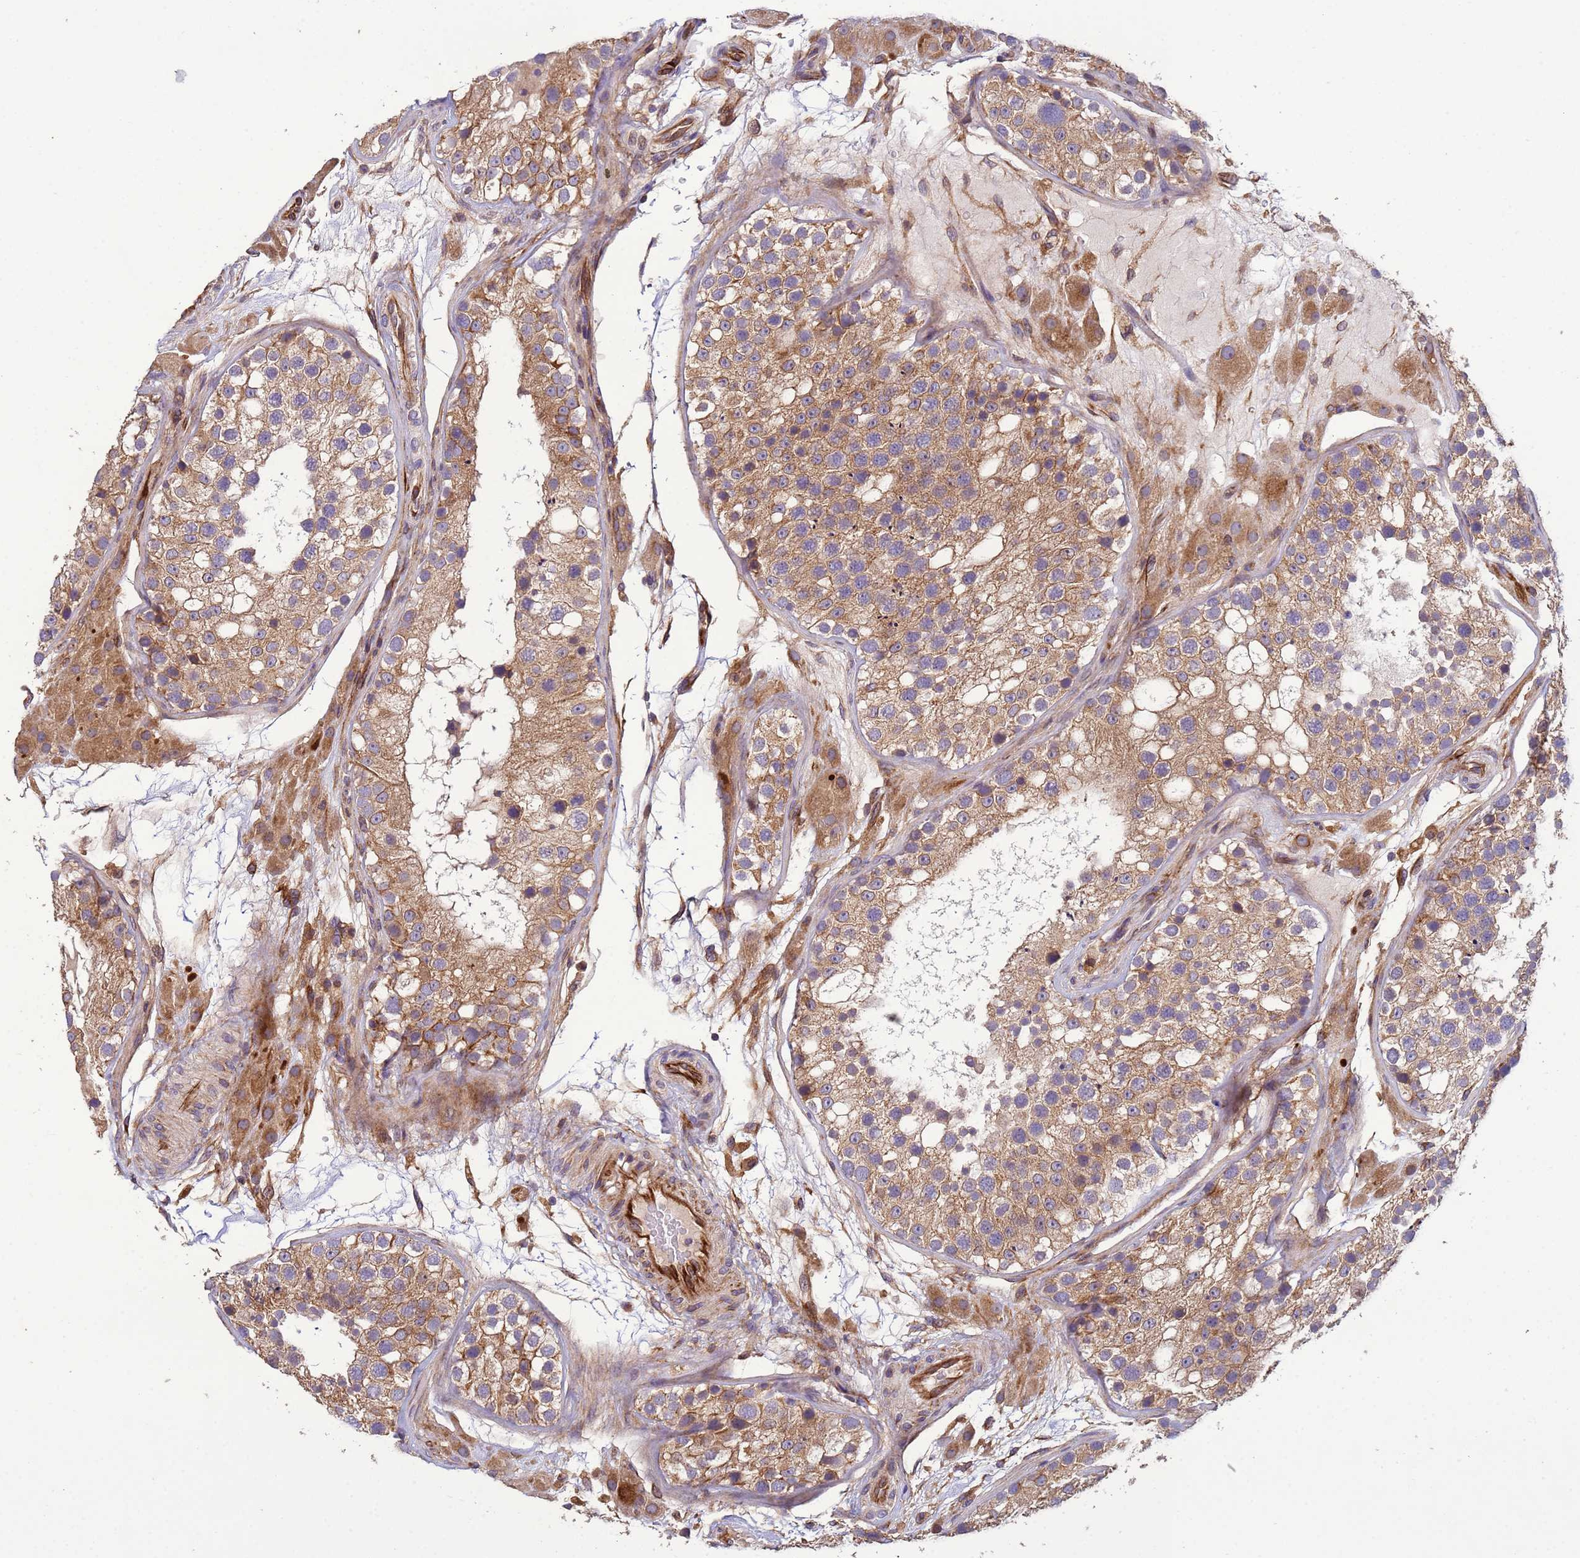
{"staining": {"intensity": "moderate", "quantity": ">75%", "location": "cytoplasmic/membranous"}, "tissue": "testis", "cell_type": "Cells in seminiferous ducts", "image_type": "normal", "snomed": [{"axis": "morphology", "description": "Normal tissue, NOS"}, {"axis": "topography", "description": "Testis"}], "caption": "Unremarkable testis demonstrates moderate cytoplasmic/membranous staining in approximately >75% of cells in seminiferous ducts.", "gene": "RAB10", "patient": {"sex": "male", "age": 26}}